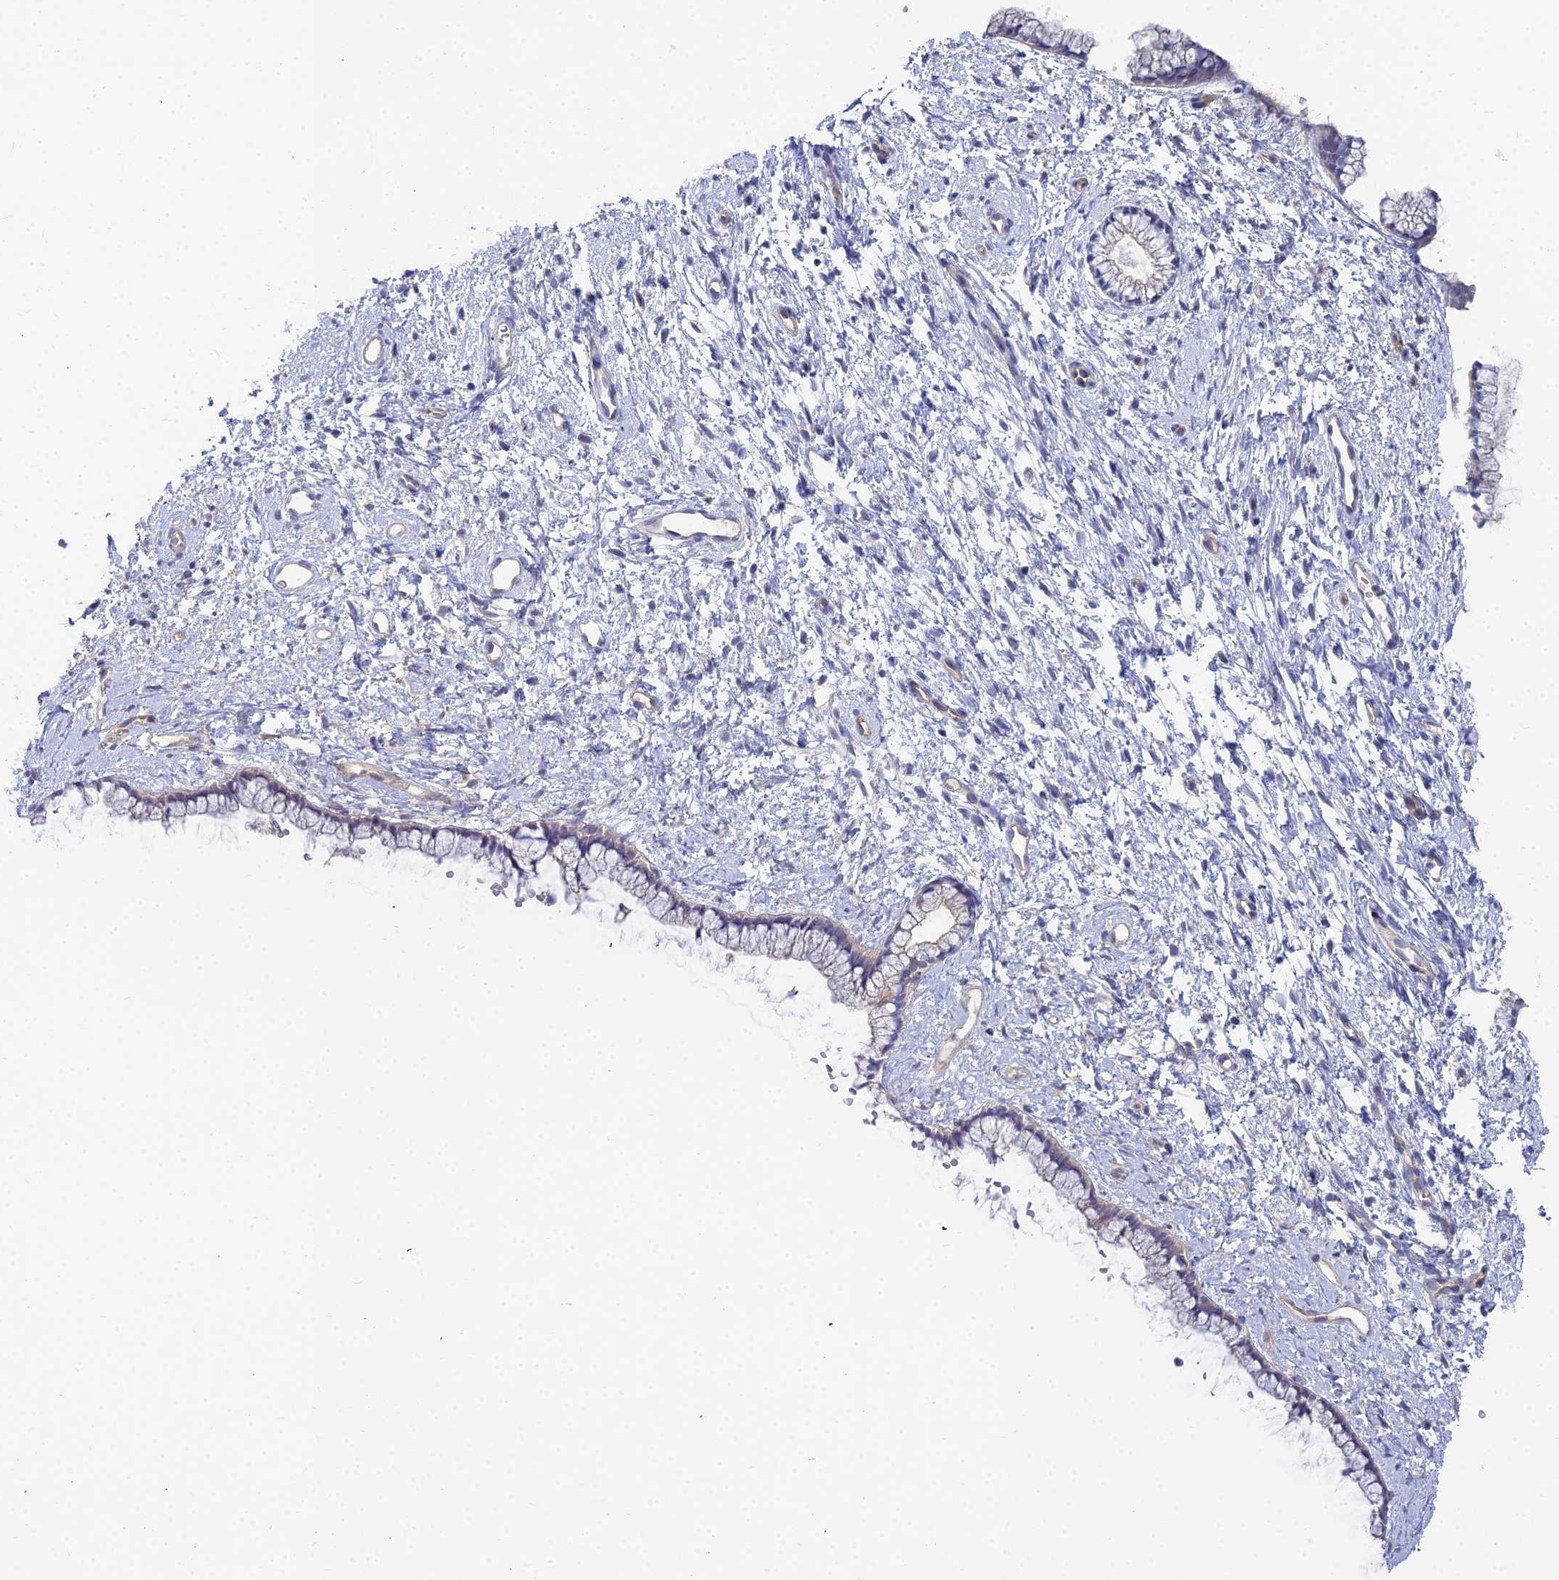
{"staining": {"intensity": "weak", "quantity": "<25%", "location": "cytoplasmic/membranous"}, "tissue": "cervix", "cell_type": "Glandular cells", "image_type": "normal", "snomed": [{"axis": "morphology", "description": "Normal tissue, NOS"}, {"axis": "topography", "description": "Cervix"}], "caption": "The IHC photomicrograph has no significant positivity in glandular cells of cervix.", "gene": "RDX", "patient": {"sex": "female", "age": 57}}